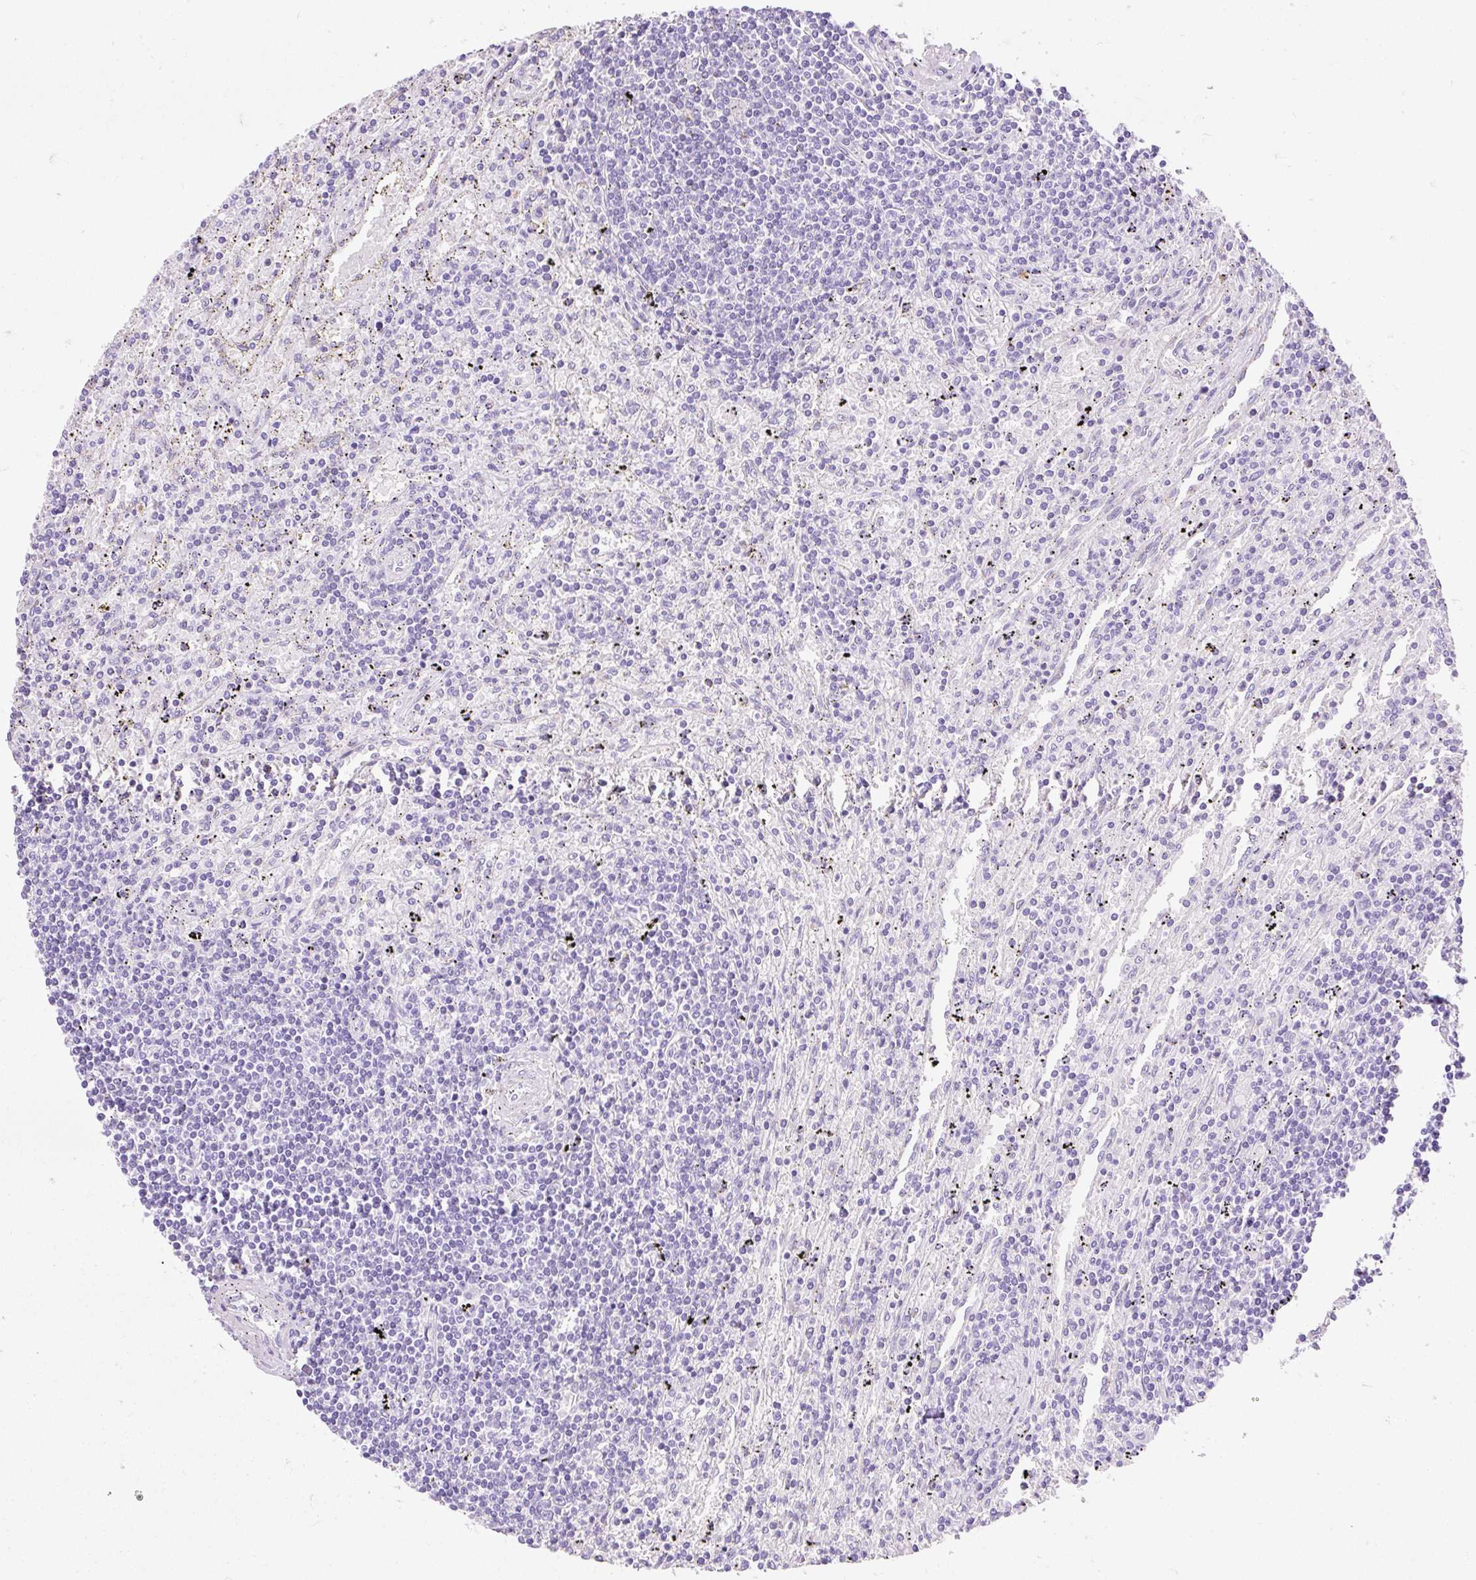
{"staining": {"intensity": "negative", "quantity": "none", "location": "none"}, "tissue": "lymphoma", "cell_type": "Tumor cells", "image_type": "cancer", "snomed": [{"axis": "morphology", "description": "Malignant lymphoma, non-Hodgkin's type, Low grade"}, {"axis": "topography", "description": "Spleen"}], "caption": "The histopathology image reveals no staining of tumor cells in malignant lymphoma, non-Hodgkin's type (low-grade). The staining is performed using DAB brown chromogen with nuclei counter-stained in using hematoxylin.", "gene": "HEXB", "patient": {"sex": "male", "age": 76}}